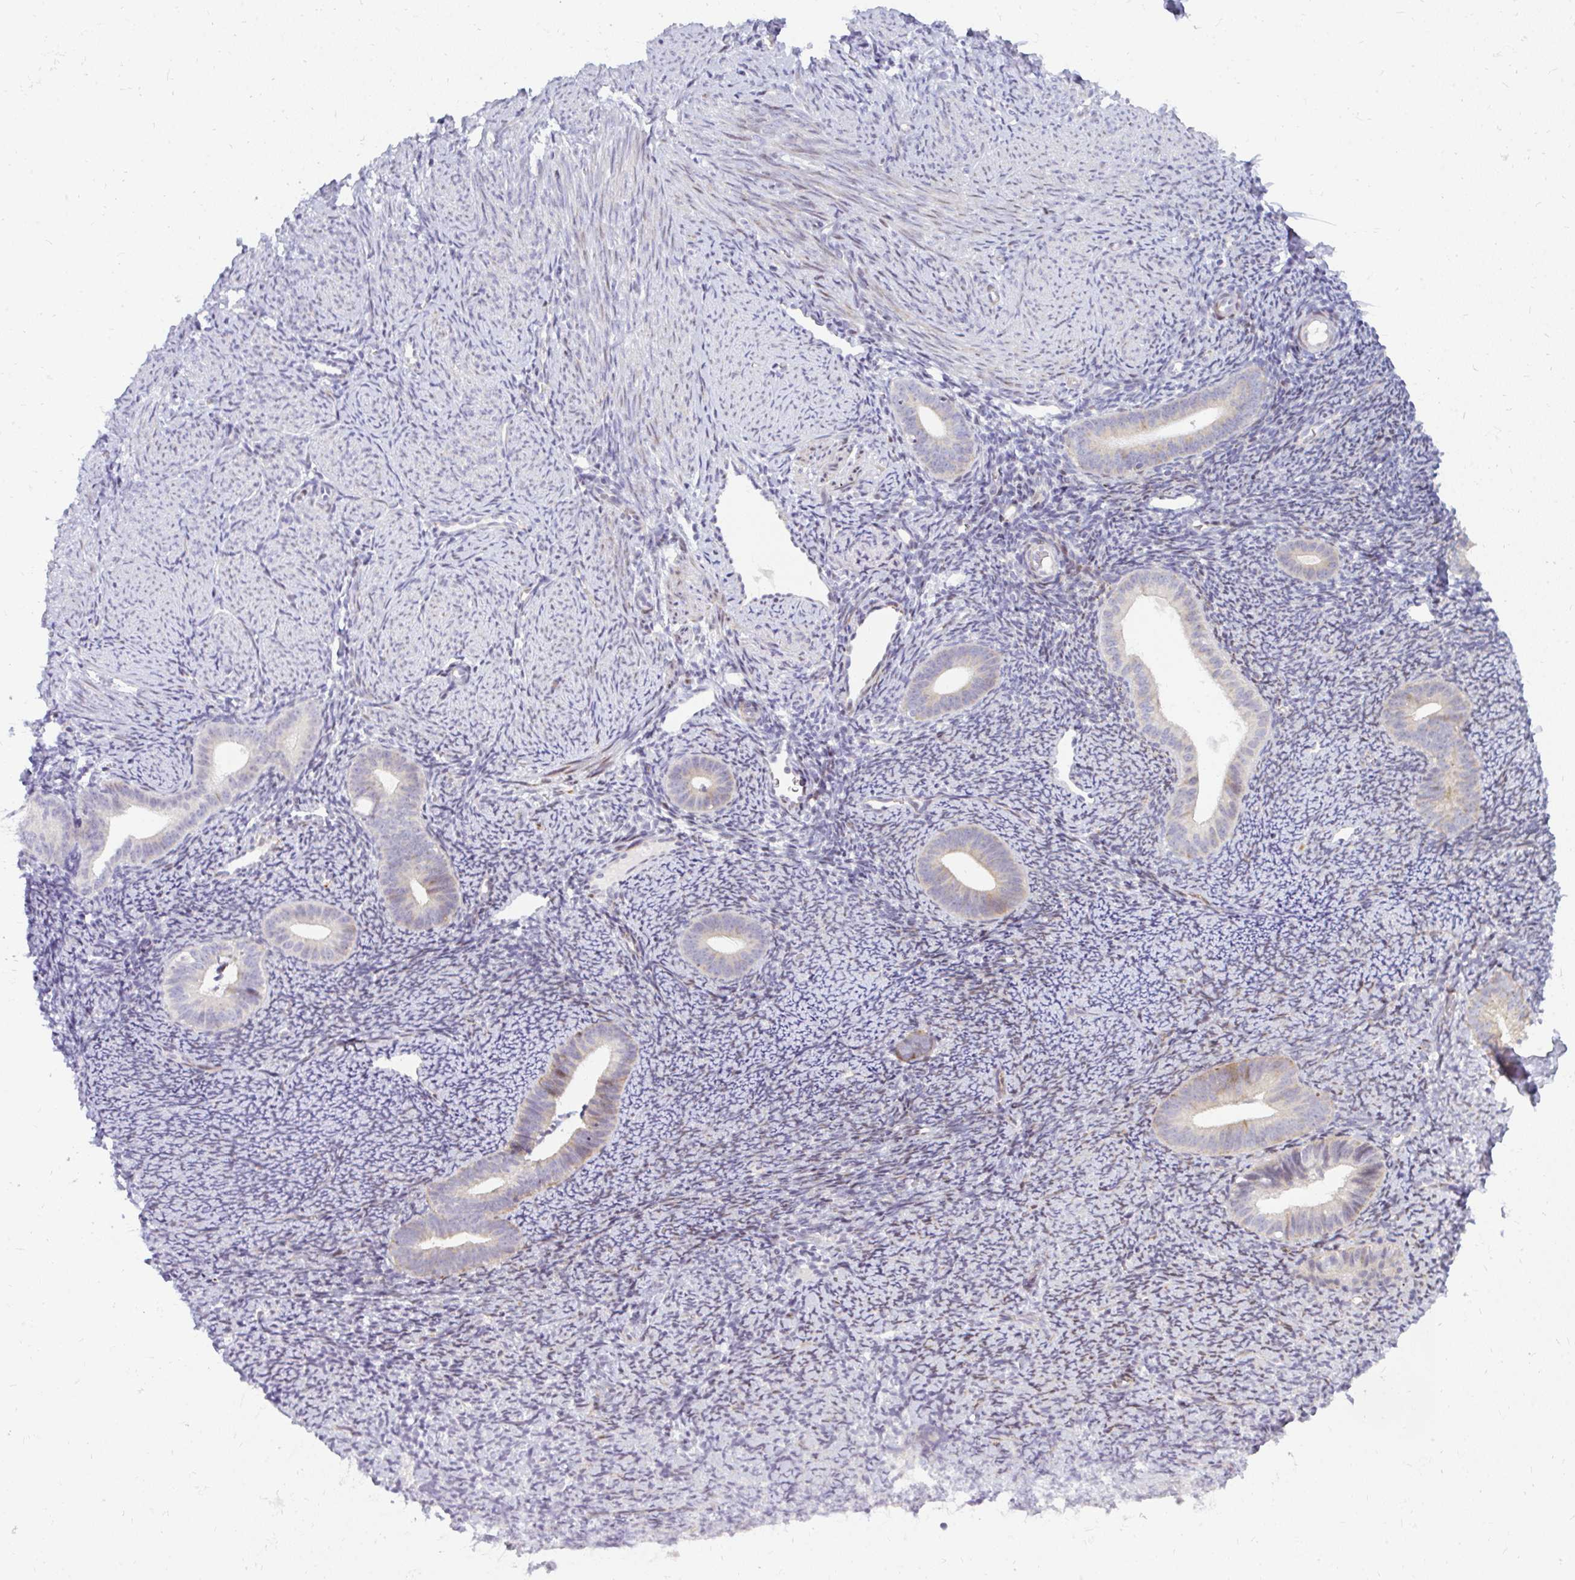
{"staining": {"intensity": "negative", "quantity": "none", "location": "none"}, "tissue": "endometrium", "cell_type": "Cells in endometrial stroma", "image_type": "normal", "snomed": [{"axis": "morphology", "description": "Normal tissue, NOS"}, {"axis": "topography", "description": "Endometrium"}], "caption": "Cells in endometrial stroma are negative for protein expression in normal human endometrium. Nuclei are stained in blue.", "gene": "PLA2G5", "patient": {"sex": "female", "age": 39}}